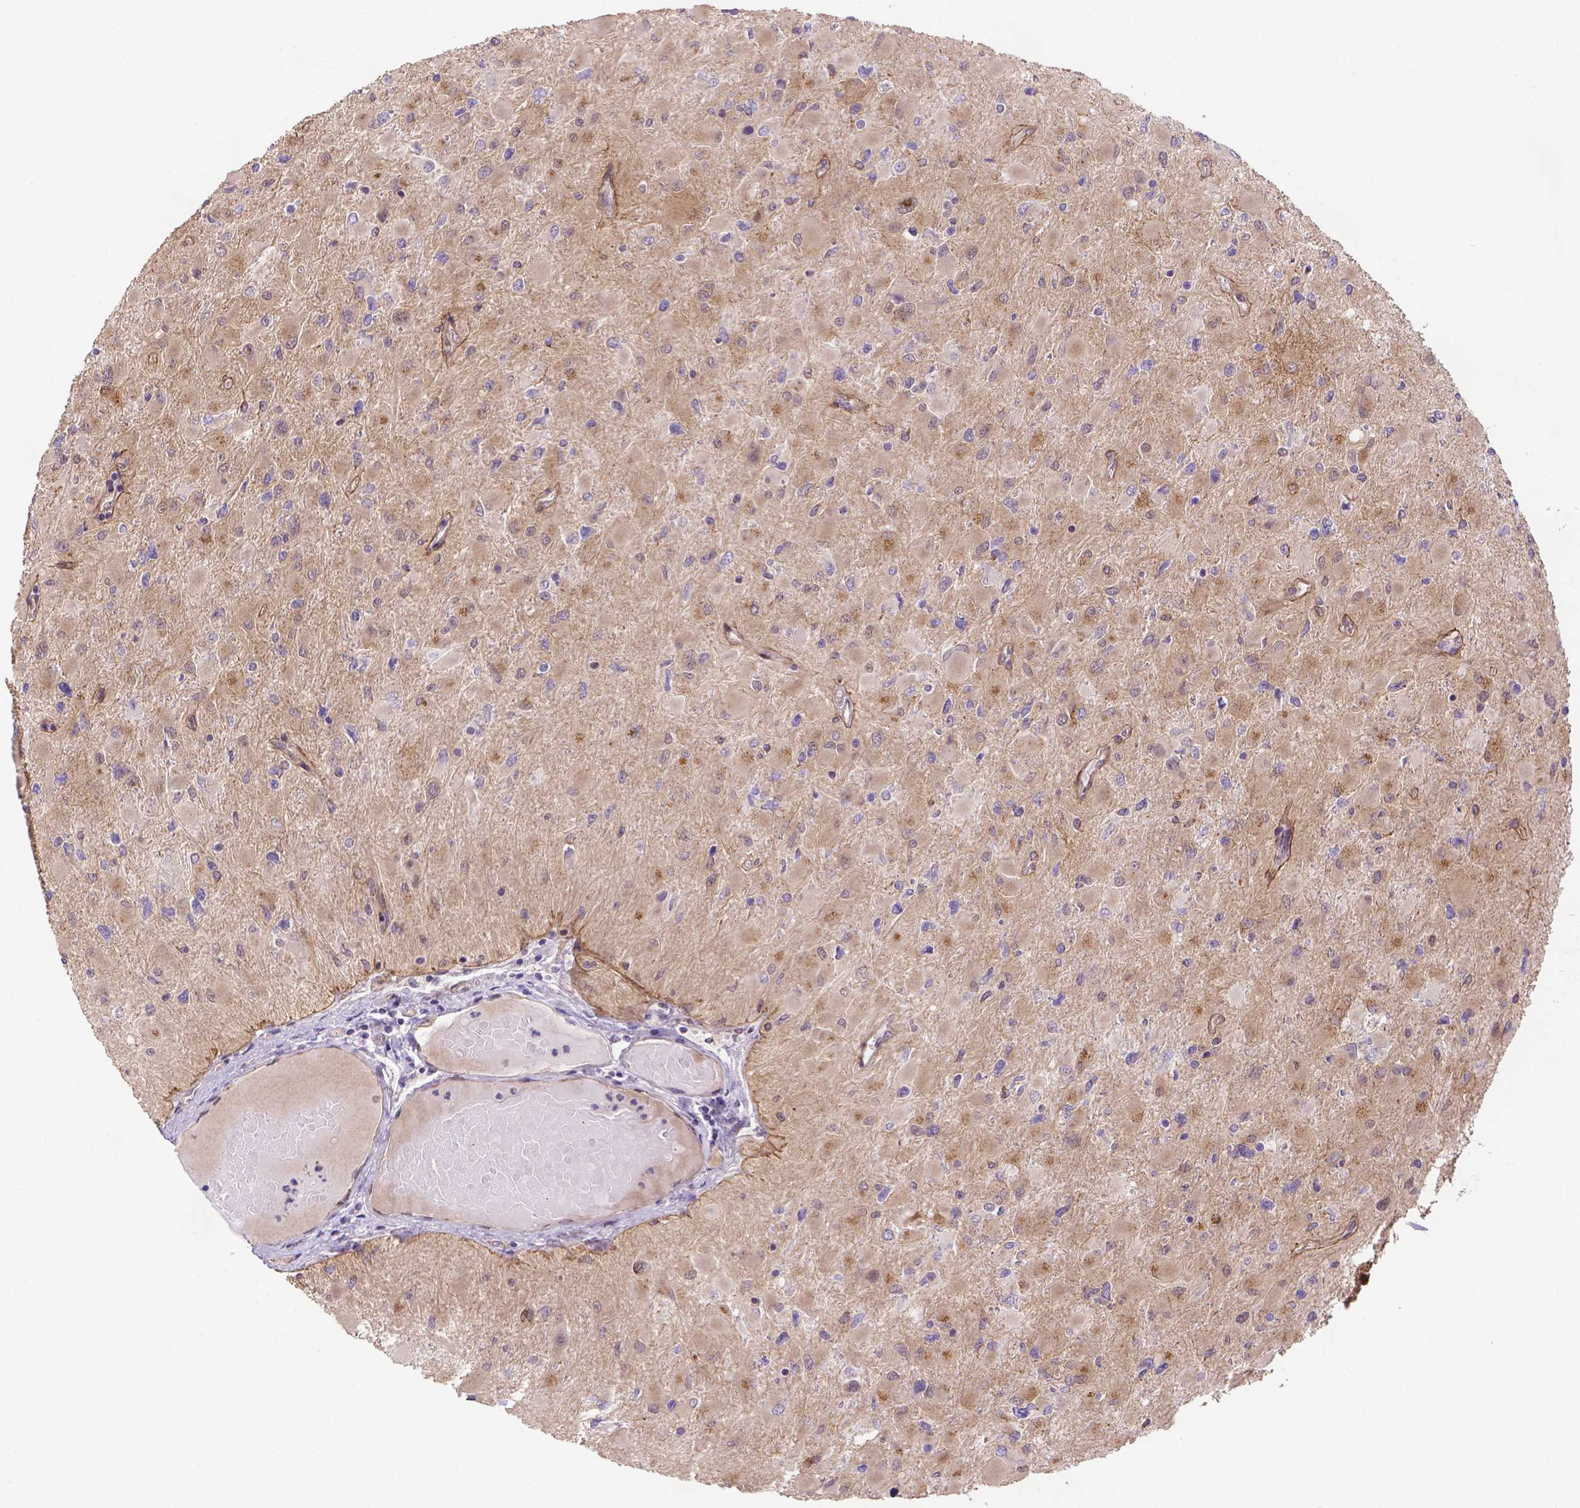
{"staining": {"intensity": "weak", "quantity": ">75%", "location": "cytoplasmic/membranous"}, "tissue": "glioma", "cell_type": "Tumor cells", "image_type": "cancer", "snomed": [{"axis": "morphology", "description": "Glioma, malignant, High grade"}, {"axis": "topography", "description": "Cerebral cortex"}], "caption": "The histopathology image shows immunohistochemical staining of glioma. There is weak cytoplasmic/membranous expression is seen in about >75% of tumor cells.", "gene": "YAP1", "patient": {"sex": "female", "age": 36}}